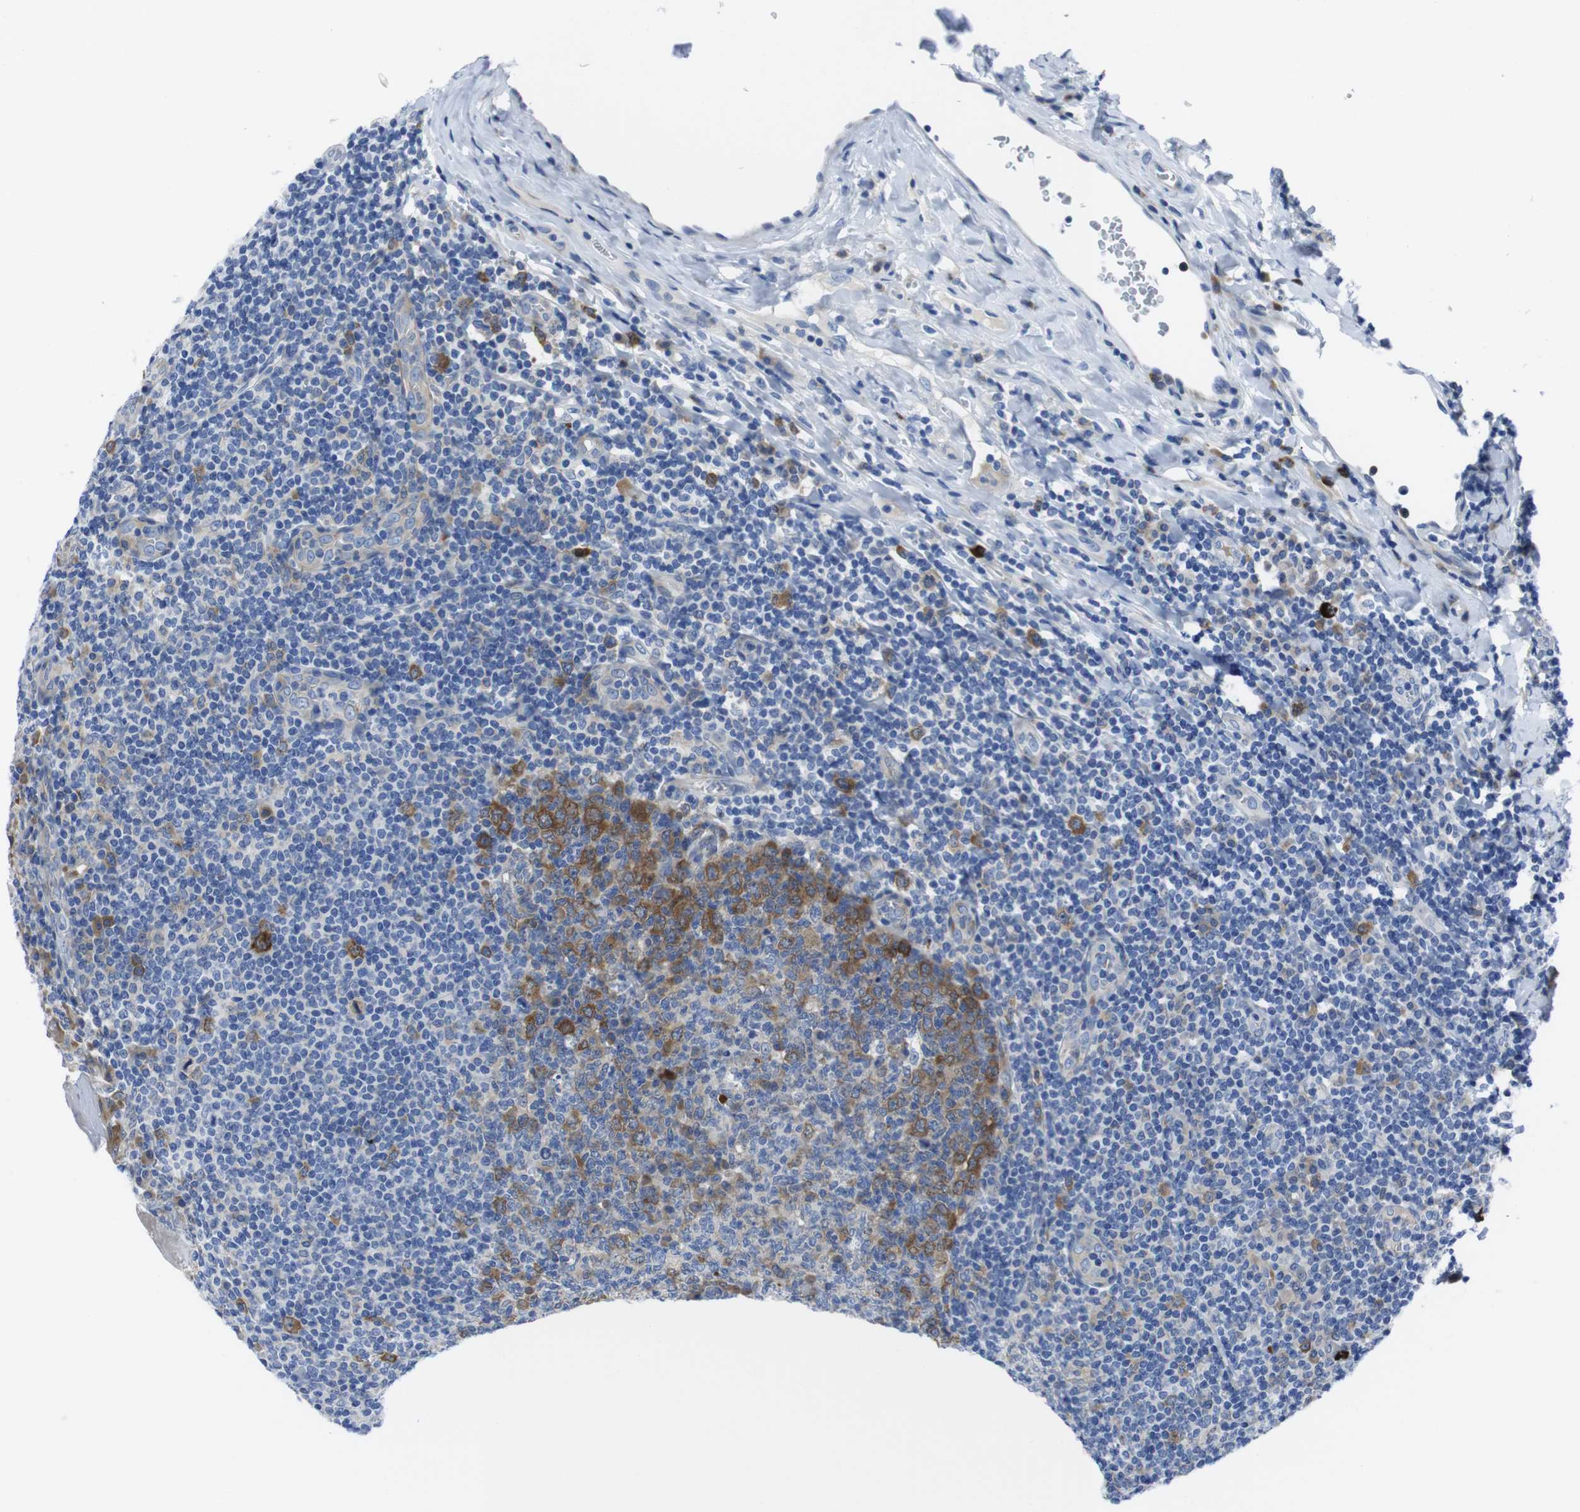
{"staining": {"intensity": "moderate", "quantity": "25%-75%", "location": "cytoplasmic/membranous"}, "tissue": "tonsil", "cell_type": "Germinal center cells", "image_type": "normal", "snomed": [{"axis": "morphology", "description": "Normal tissue, NOS"}, {"axis": "topography", "description": "Tonsil"}], "caption": "Human tonsil stained with a brown dye shows moderate cytoplasmic/membranous positive expression in about 25%-75% of germinal center cells.", "gene": "EIF4A1", "patient": {"sex": "male", "age": 31}}